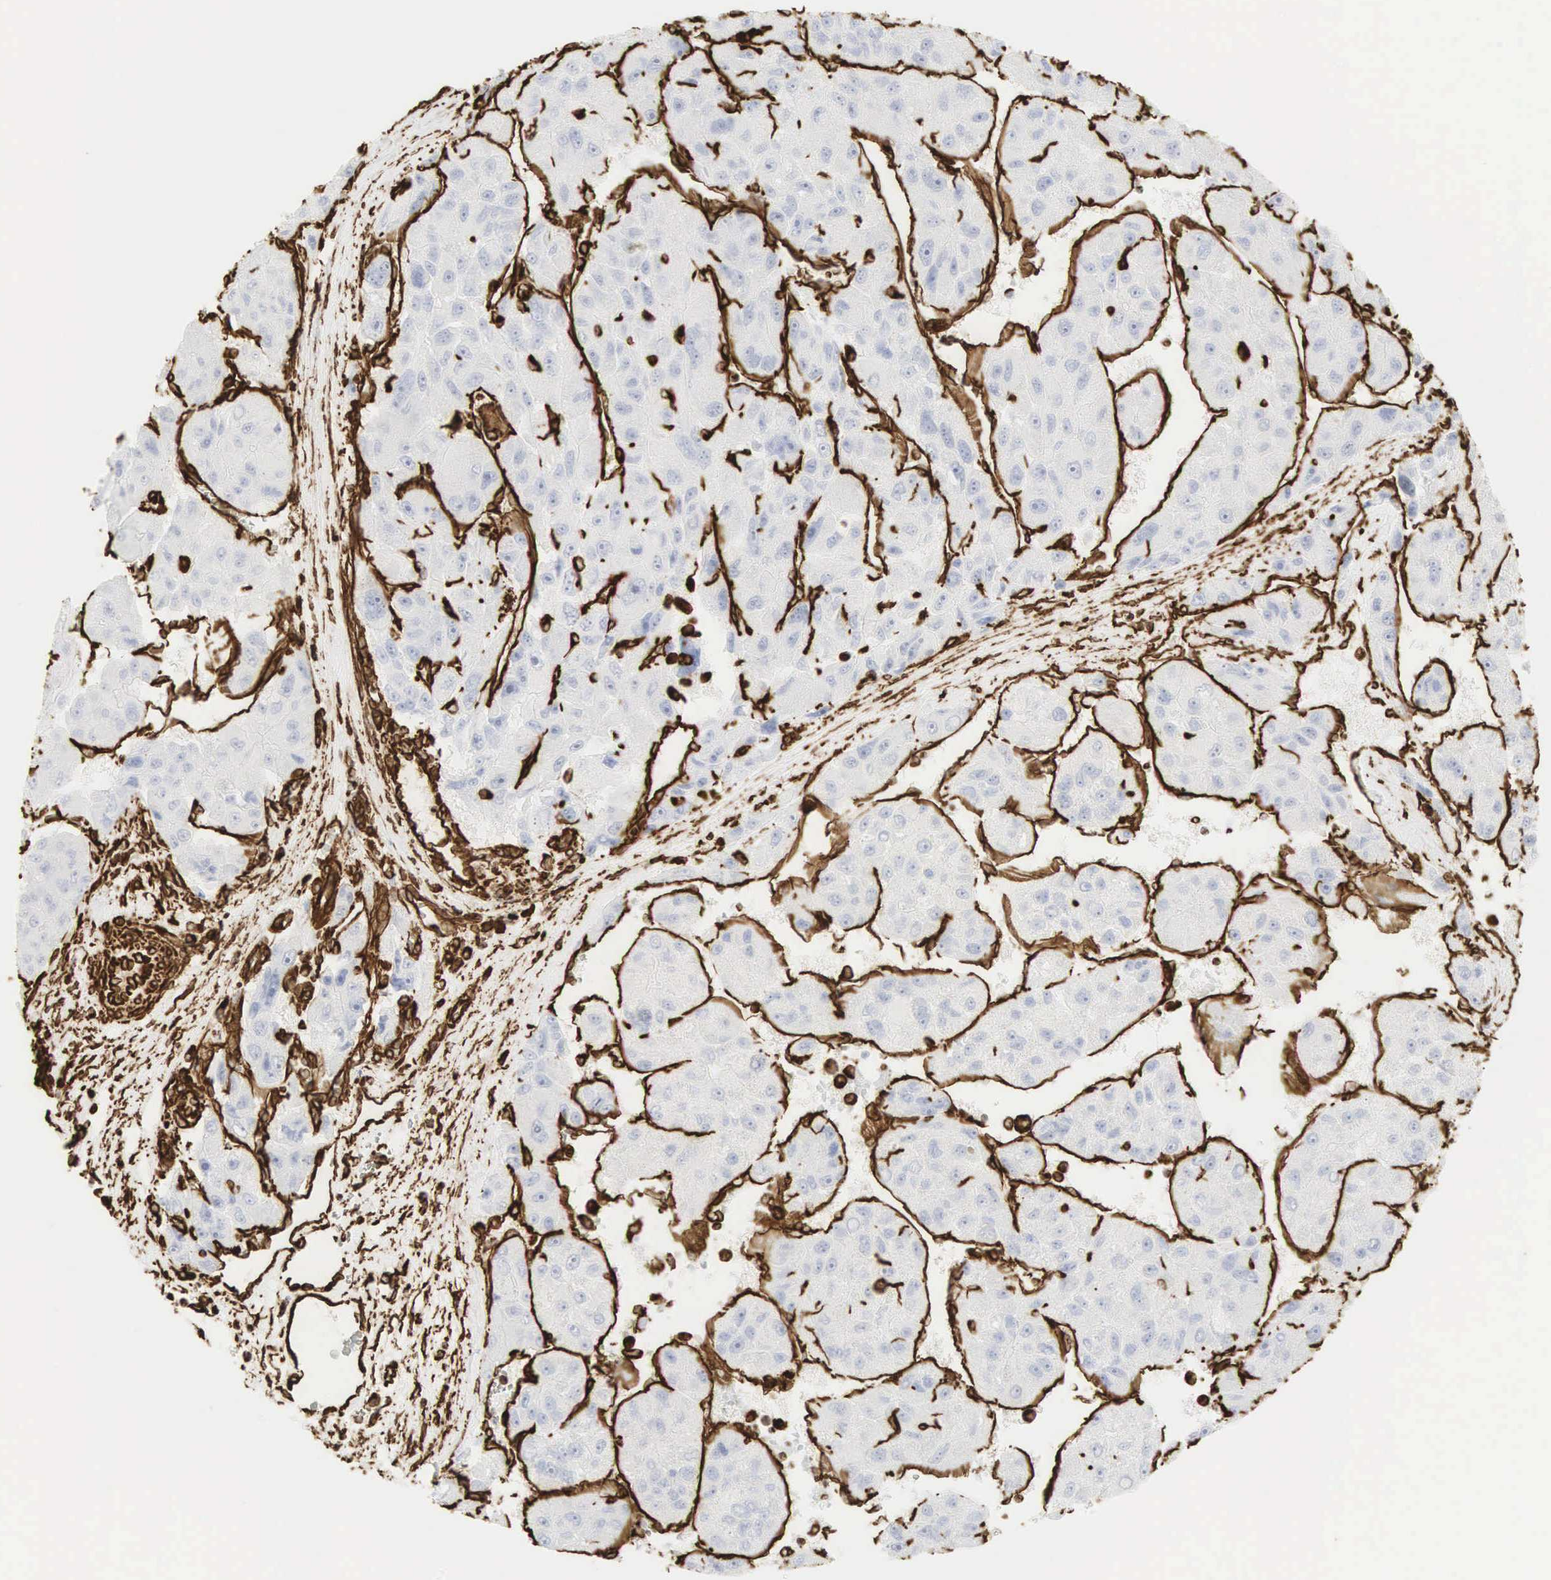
{"staining": {"intensity": "strong", "quantity": "<25%", "location": "cytoplasmic/membranous"}, "tissue": "liver cancer", "cell_type": "Tumor cells", "image_type": "cancer", "snomed": [{"axis": "morphology", "description": "Carcinoma, Hepatocellular, NOS"}, {"axis": "topography", "description": "Liver"}], "caption": "Immunohistochemistry (IHC) of hepatocellular carcinoma (liver) displays medium levels of strong cytoplasmic/membranous positivity in about <25% of tumor cells. (Brightfield microscopy of DAB IHC at high magnification).", "gene": "VIM", "patient": {"sex": "male", "age": 64}}